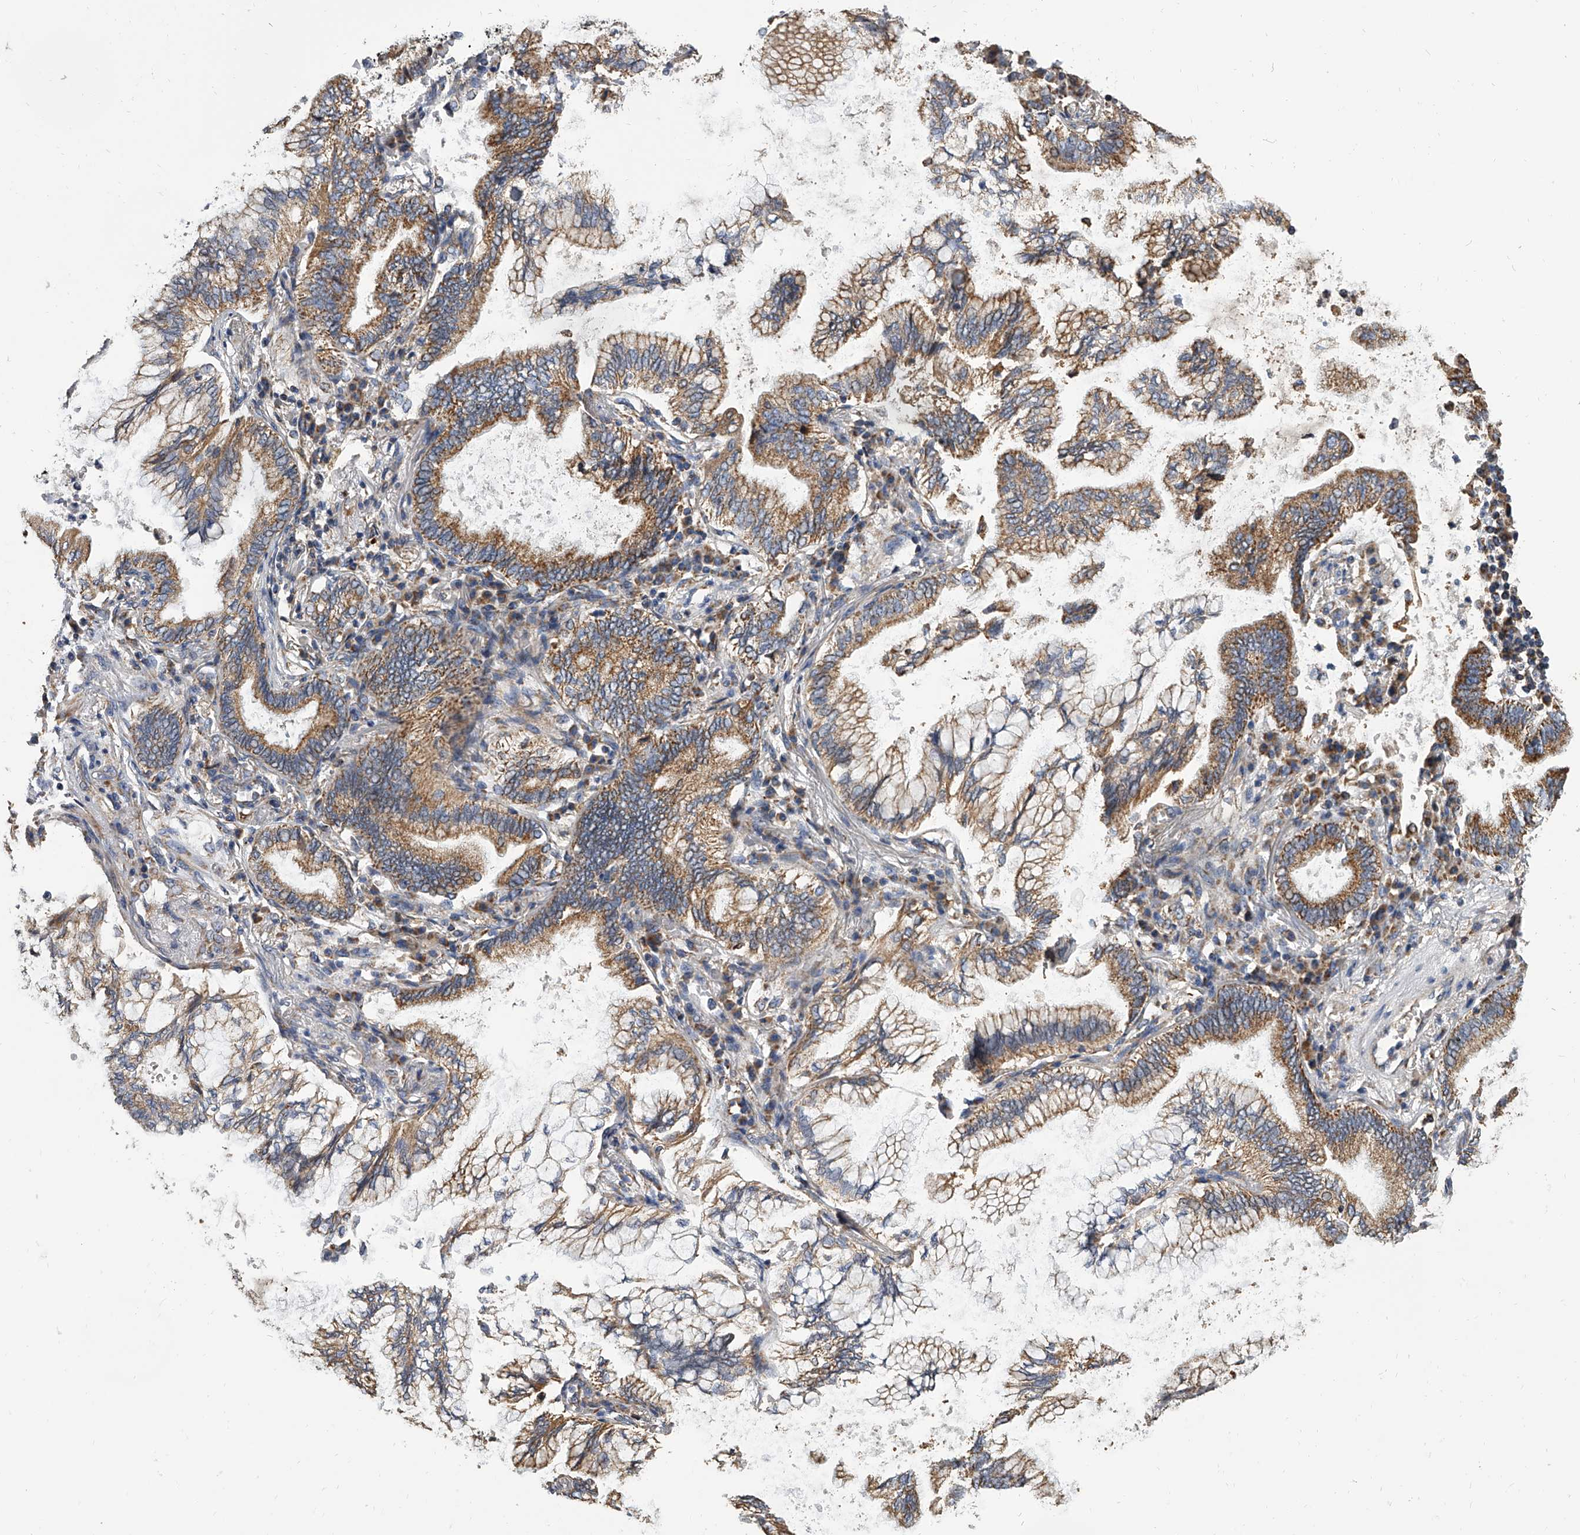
{"staining": {"intensity": "moderate", "quantity": ">75%", "location": "cytoplasmic/membranous"}, "tissue": "lung cancer", "cell_type": "Tumor cells", "image_type": "cancer", "snomed": [{"axis": "morphology", "description": "Adenocarcinoma, NOS"}, {"axis": "topography", "description": "Lung"}], "caption": "Lung cancer stained with immunohistochemistry (IHC) exhibits moderate cytoplasmic/membranous positivity in approximately >75% of tumor cells.", "gene": "MRPL28", "patient": {"sex": "female", "age": 70}}